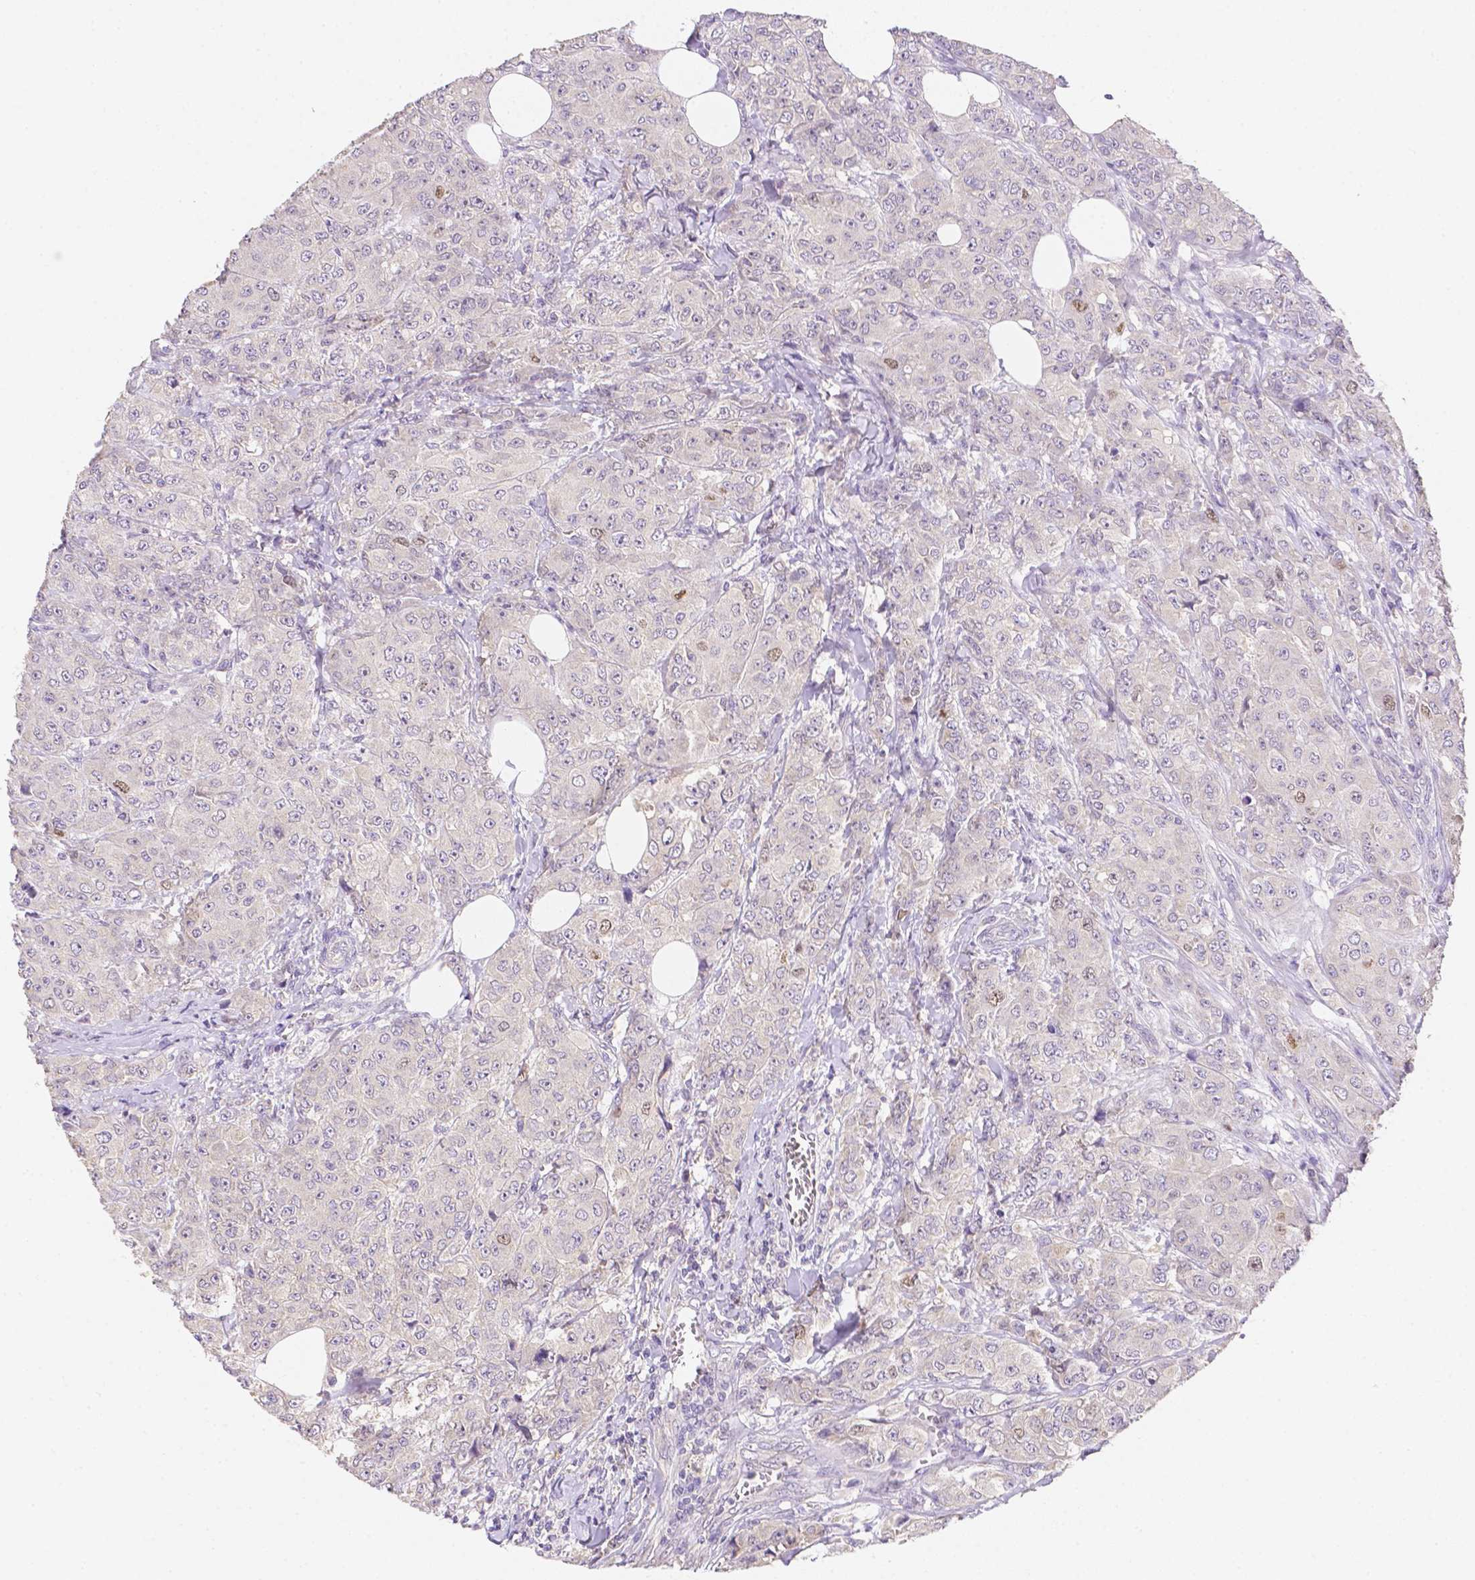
{"staining": {"intensity": "negative", "quantity": "none", "location": "none"}, "tissue": "breast cancer", "cell_type": "Tumor cells", "image_type": "cancer", "snomed": [{"axis": "morphology", "description": "Normal tissue, NOS"}, {"axis": "morphology", "description": "Duct carcinoma"}, {"axis": "topography", "description": "Breast"}], "caption": "IHC image of neoplastic tissue: human breast cancer stained with DAB exhibits no significant protein staining in tumor cells.", "gene": "C10orf67", "patient": {"sex": "female", "age": 43}}